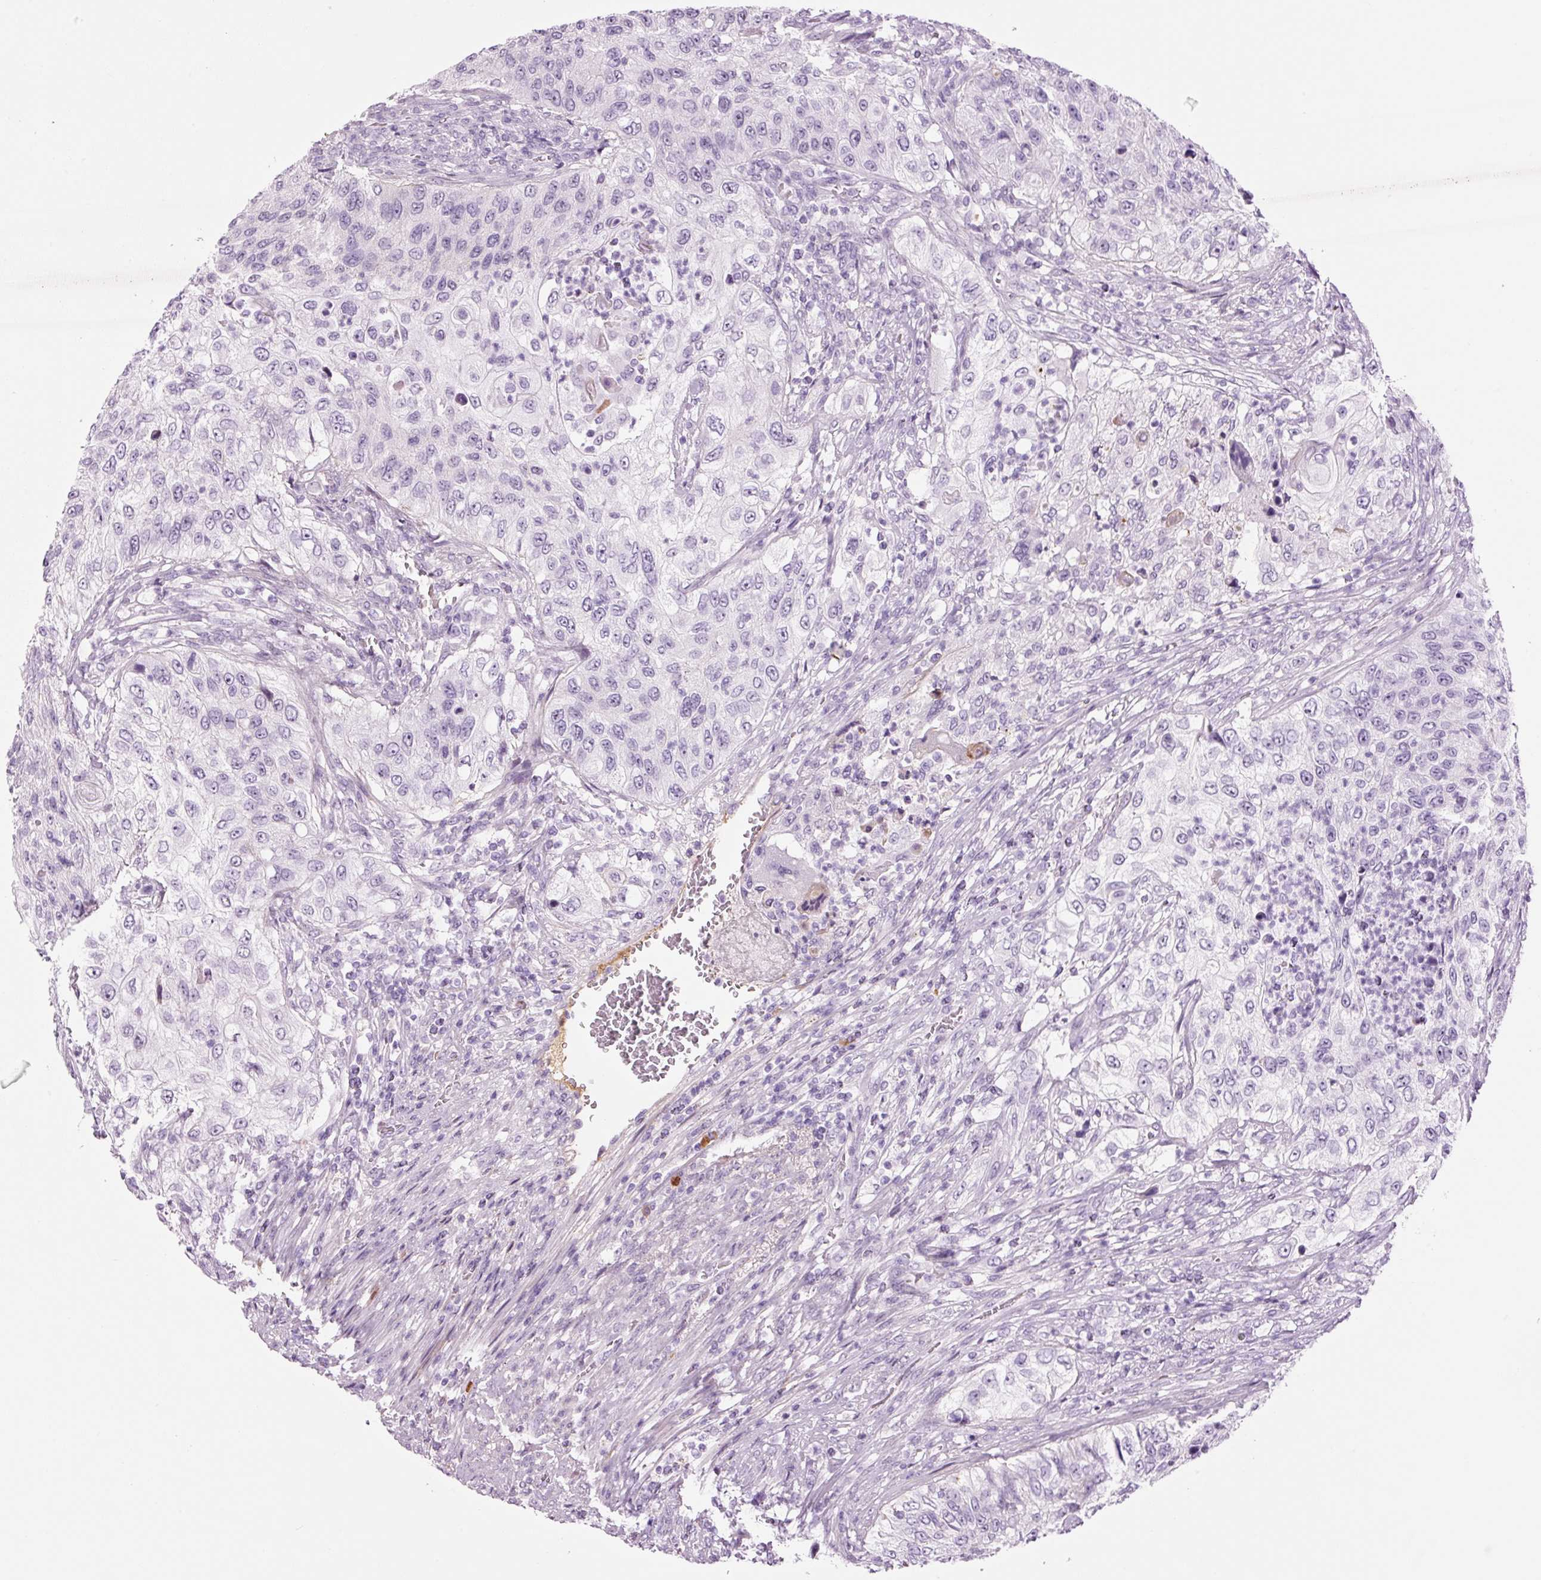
{"staining": {"intensity": "negative", "quantity": "none", "location": "none"}, "tissue": "urothelial cancer", "cell_type": "Tumor cells", "image_type": "cancer", "snomed": [{"axis": "morphology", "description": "Urothelial carcinoma, High grade"}, {"axis": "topography", "description": "Urinary bladder"}], "caption": "An immunohistochemistry (IHC) photomicrograph of high-grade urothelial carcinoma is shown. There is no staining in tumor cells of high-grade urothelial carcinoma. (DAB (3,3'-diaminobenzidine) immunohistochemistry with hematoxylin counter stain).", "gene": "KLF1", "patient": {"sex": "female", "age": 60}}